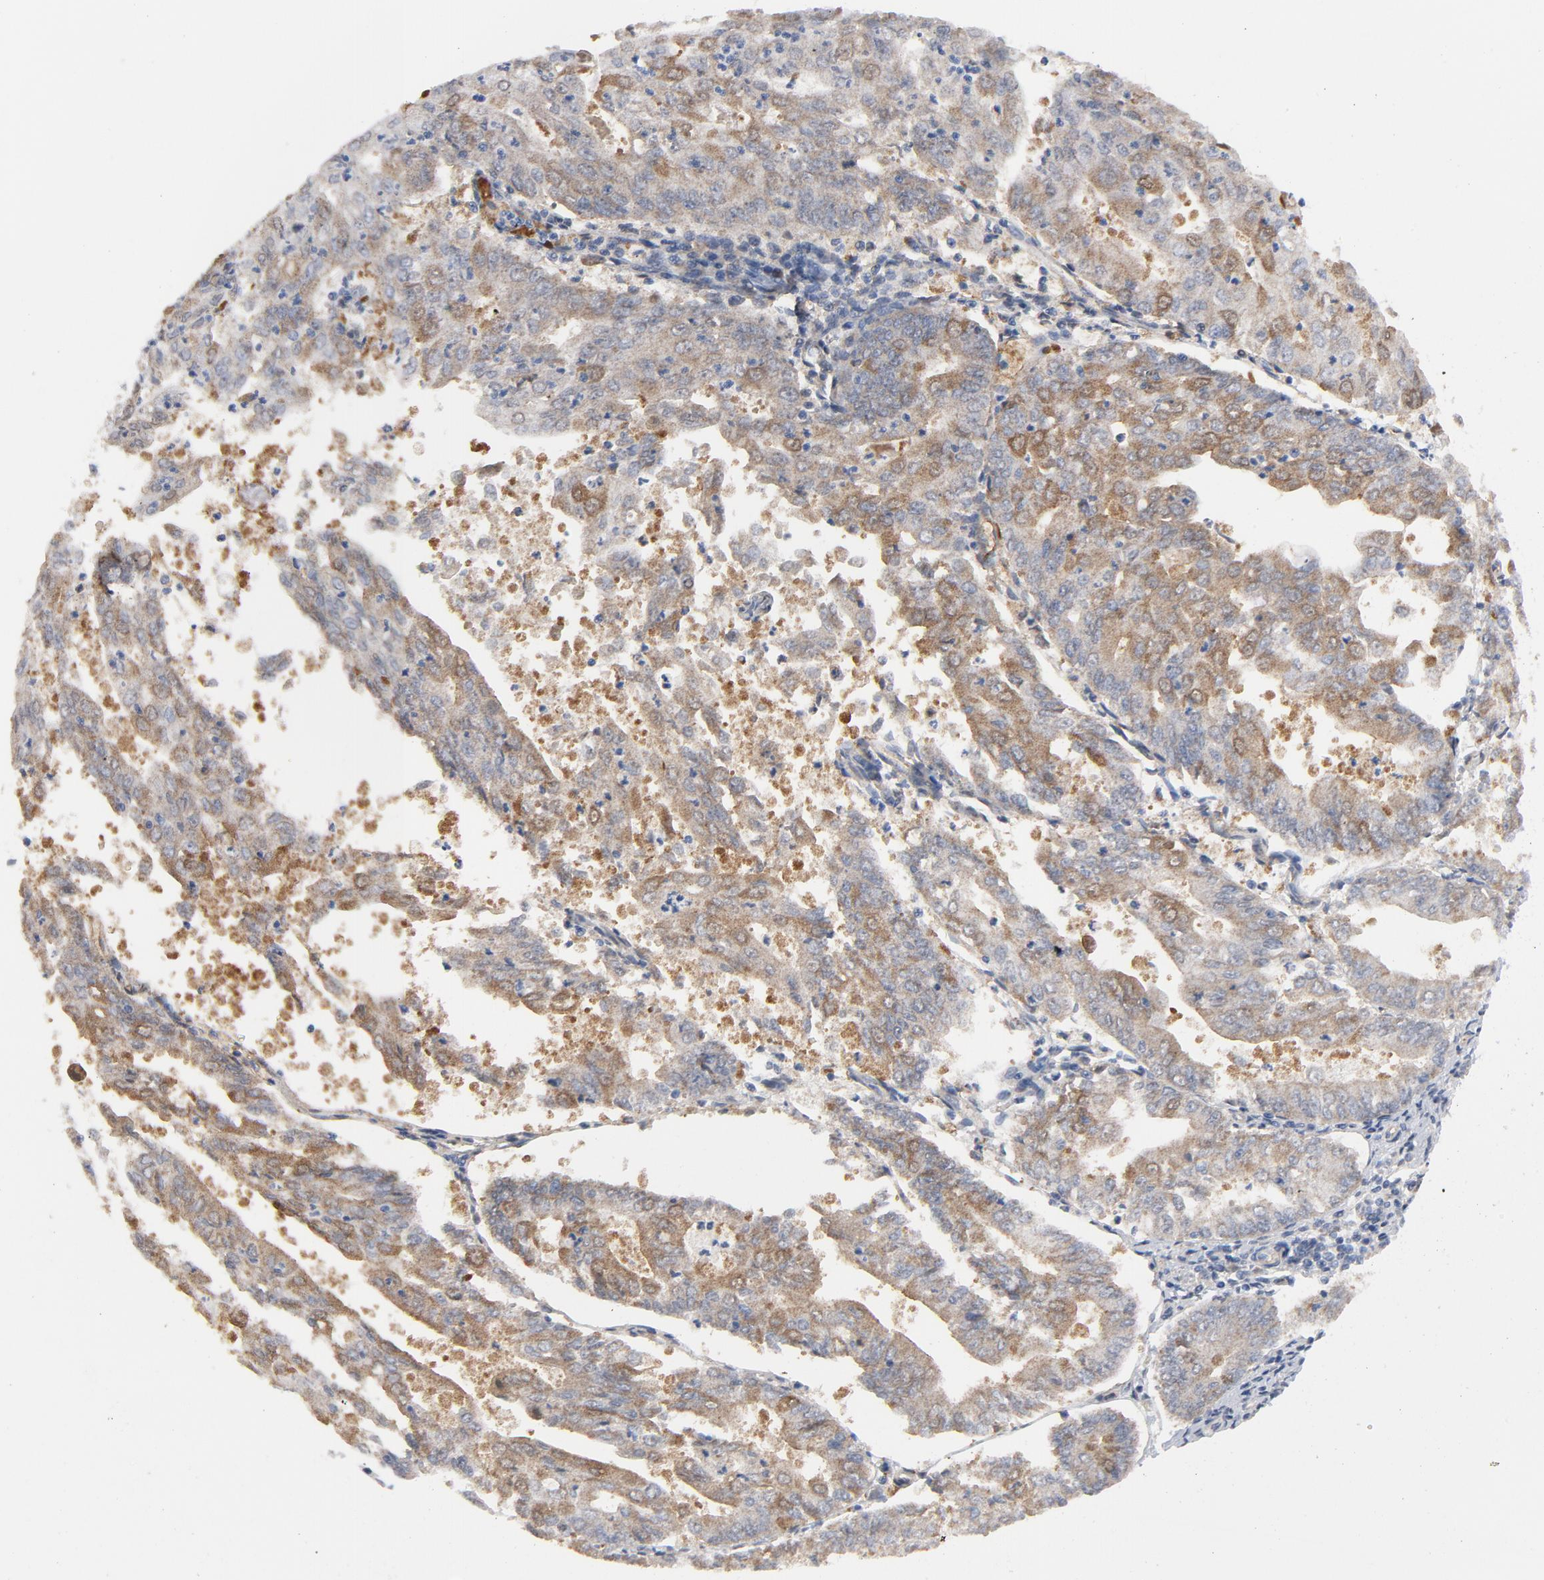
{"staining": {"intensity": "moderate", "quantity": ">75%", "location": "cytoplasmic/membranous"}, "tissue": "endometrial cancer", "cell_type": "Tumor cells", "image_type": "cancer", "snomed": [{"axis": "morphology", "description": "Adenocarcinoma, NOS"}, {"axis": "topography", "description": "Endometrium"}], "caption": "Endometrial adenocarcinoma stained for a protein (brown) demonstrates moderate cytoplasmic/membranous positive staining in approximately >75% of tumor cells.", "gene": "PRDX1", "patient": {"sex": "female", "age": 79}}